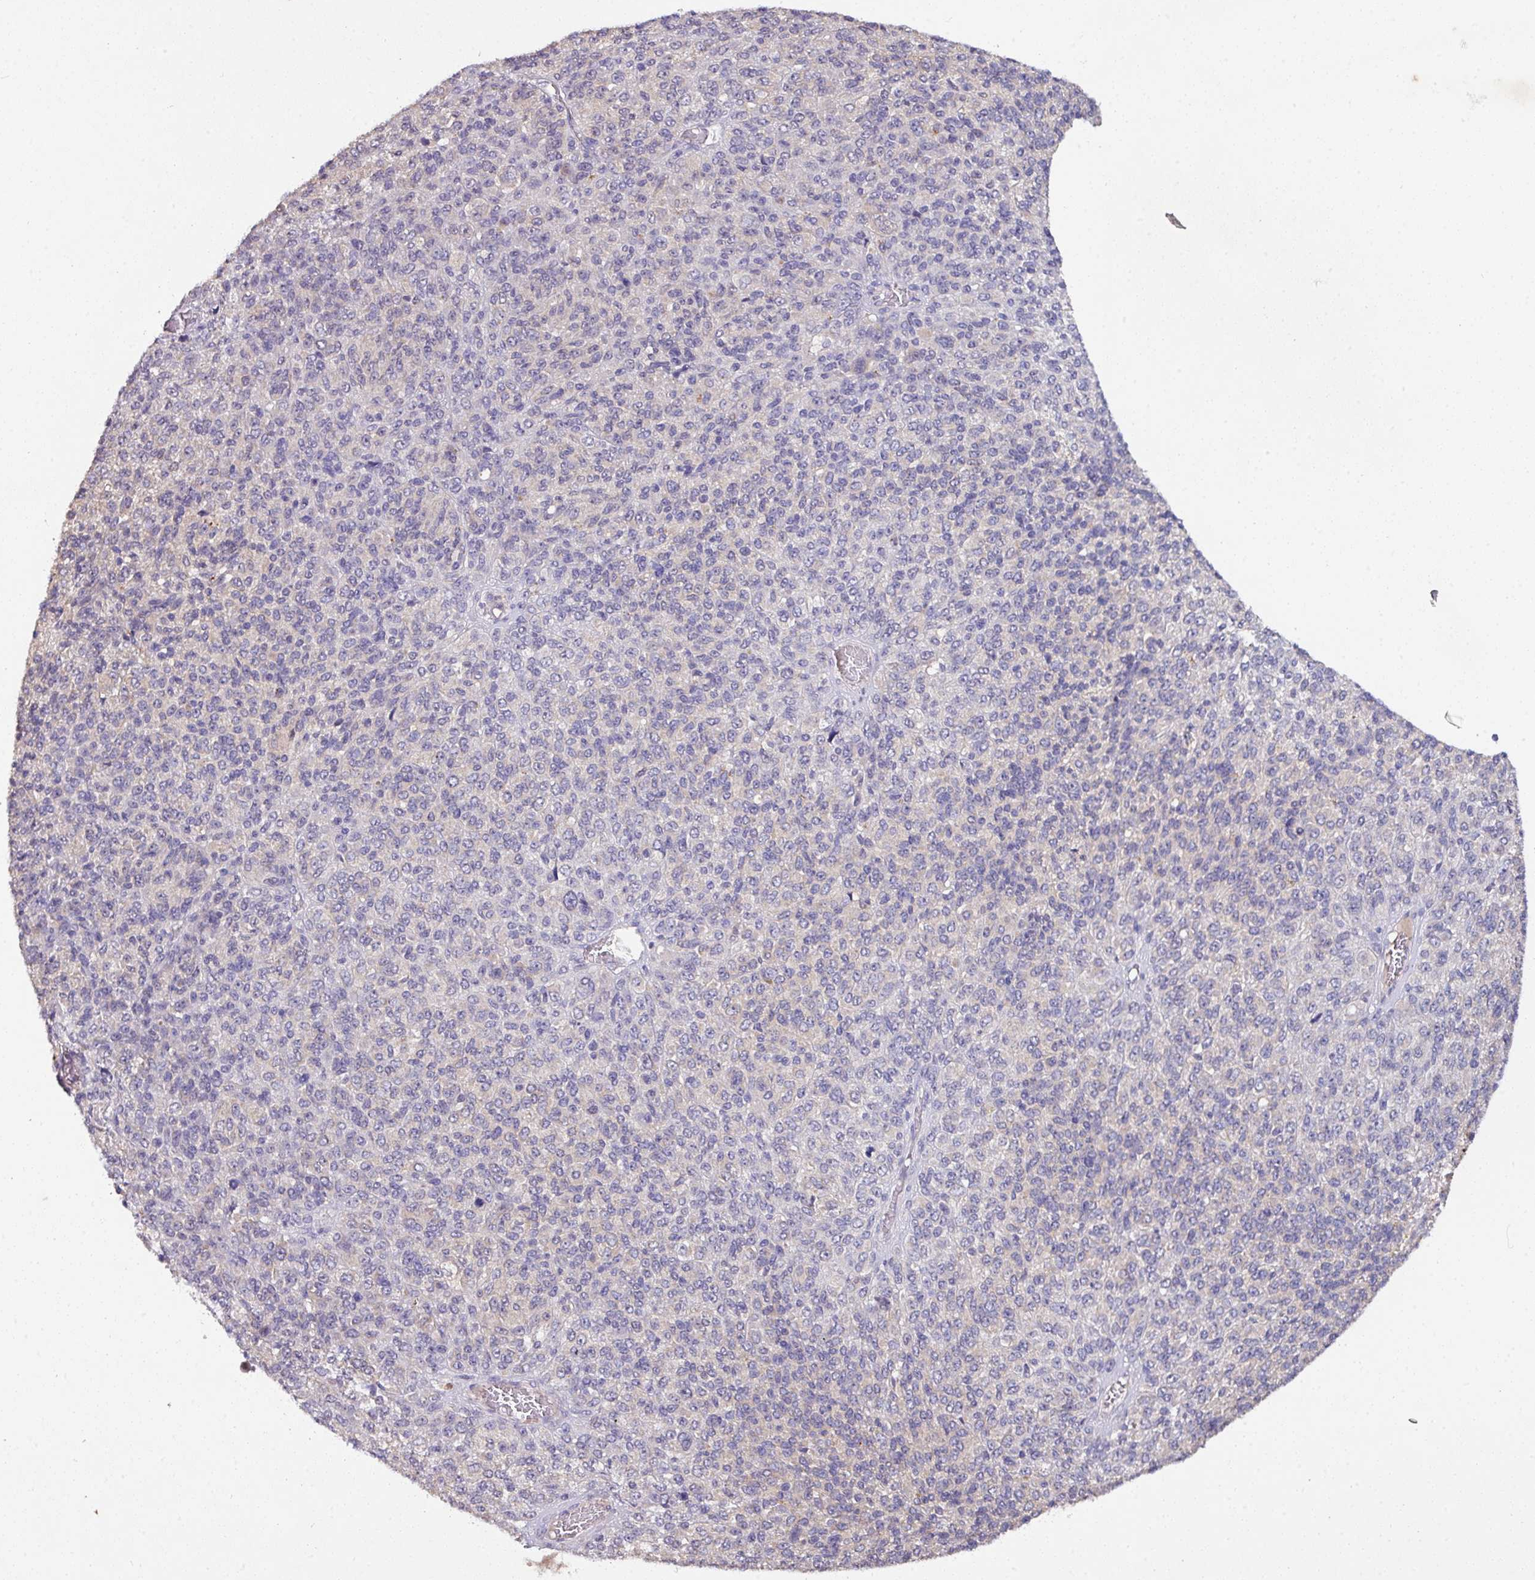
{"staining": {"intensity": "negative", "quantity": "none", "location": "none"}, "tissue": "melanoma", "cell_type": "Tumor cells", "image_type": "cancer", "snomed": [{"axis": "morphology", "description": "Malignant melanoma, Metastatic site"}, {"axis": "topography", "description": "Brain"}], "caption": "Immunohistochemical staining of human melanoma shows no significant staining in tumor cells.", "gene": "AEBP2", "patient": {"sex": "female", "age": 56}}